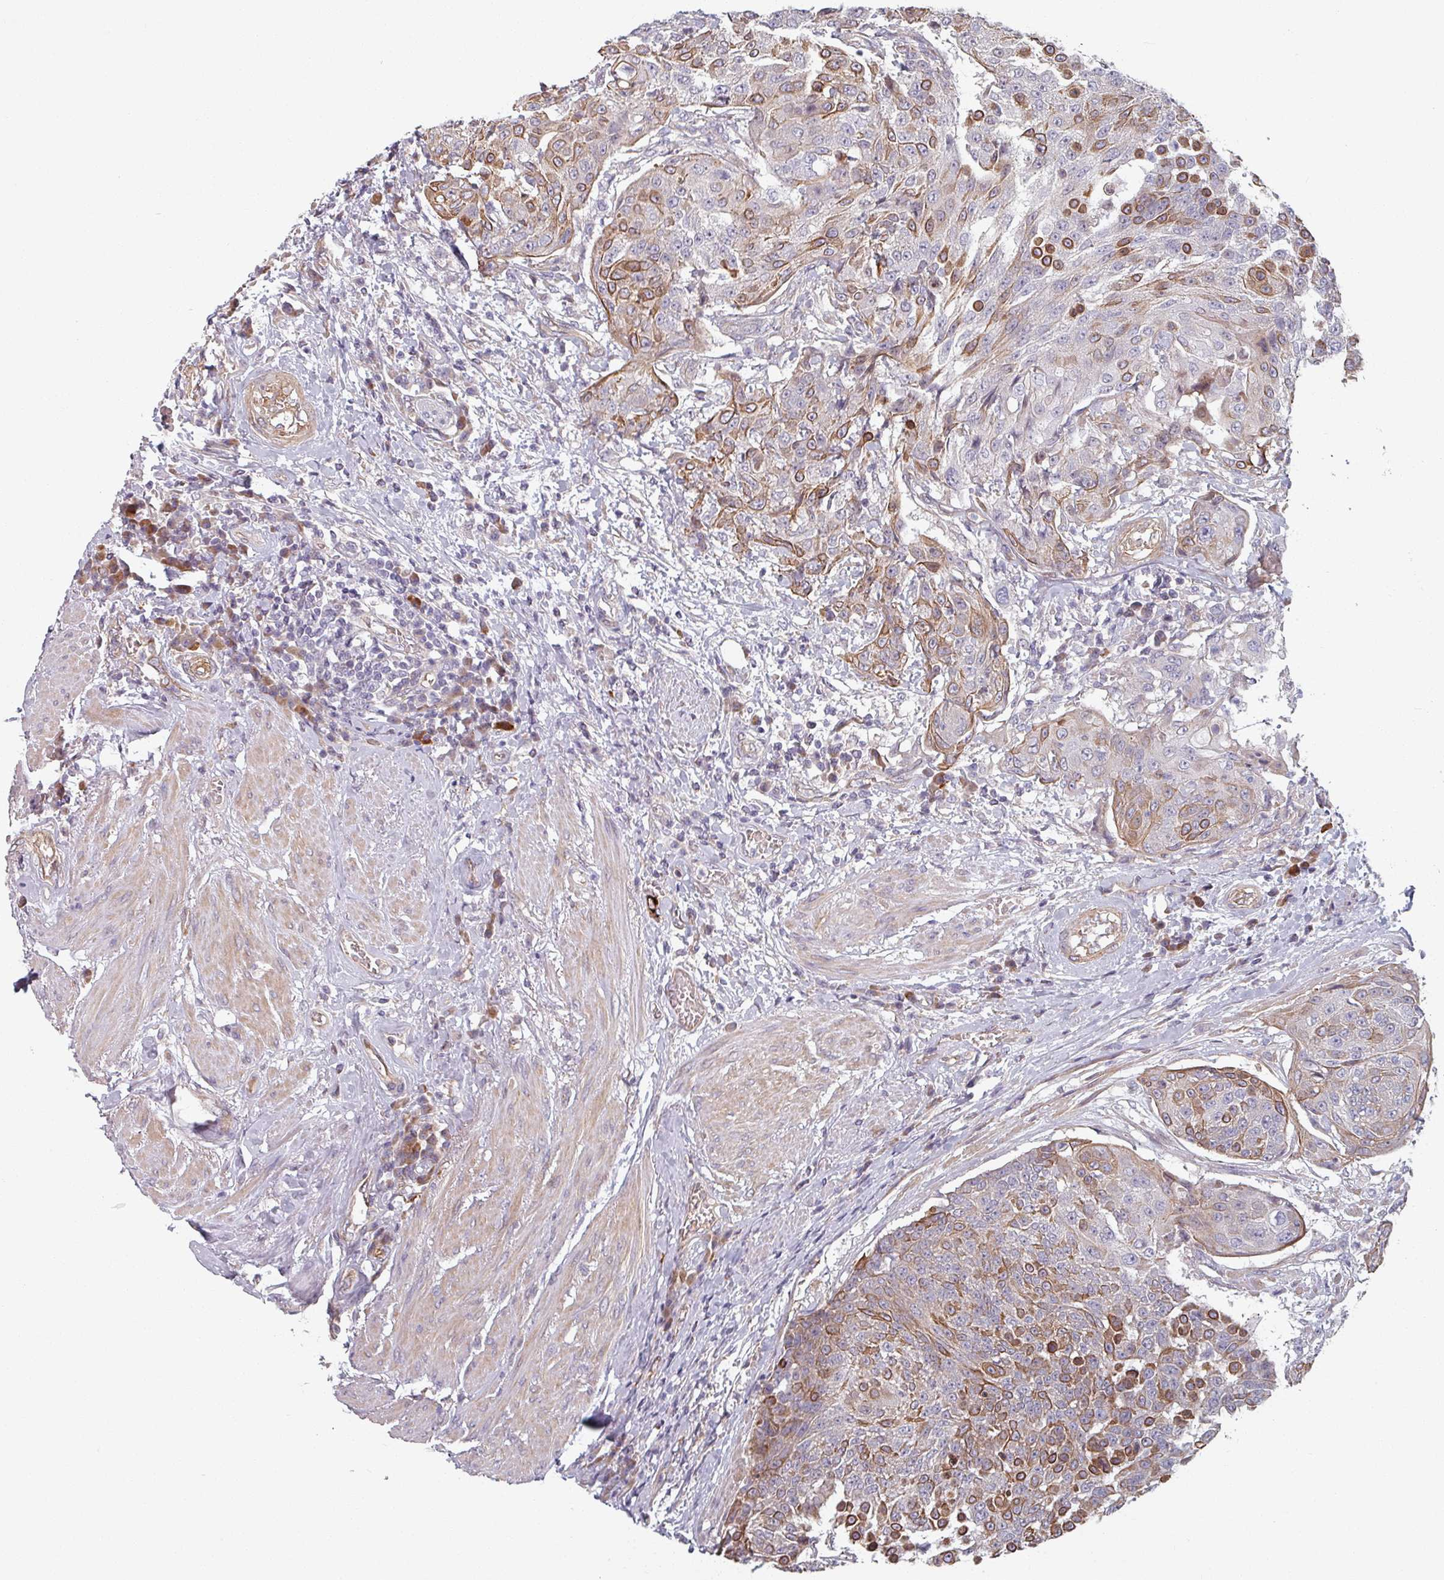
{"staining": {"intensity": "moderate", "quantity": "<25%", "location": "cytoplasmic/membranous"}, "tissue": "urothelial cancer", "cell_type": "Tumor cells", "image_type": "cancer", "snomed": [{"axis": "morphology", "description": "Urothelial carcinoma, High grade"}, {"axis": "topography", "description": "Urinary bladder"}], "caption": "Urothelial cancer stained with immunohistochemistry exhibits moderate cytoplasmic/membranous staining in approximately <25% of tumor cells.", "gene": "C4BPB", "patient": {"sex": "female", "age": 63}}